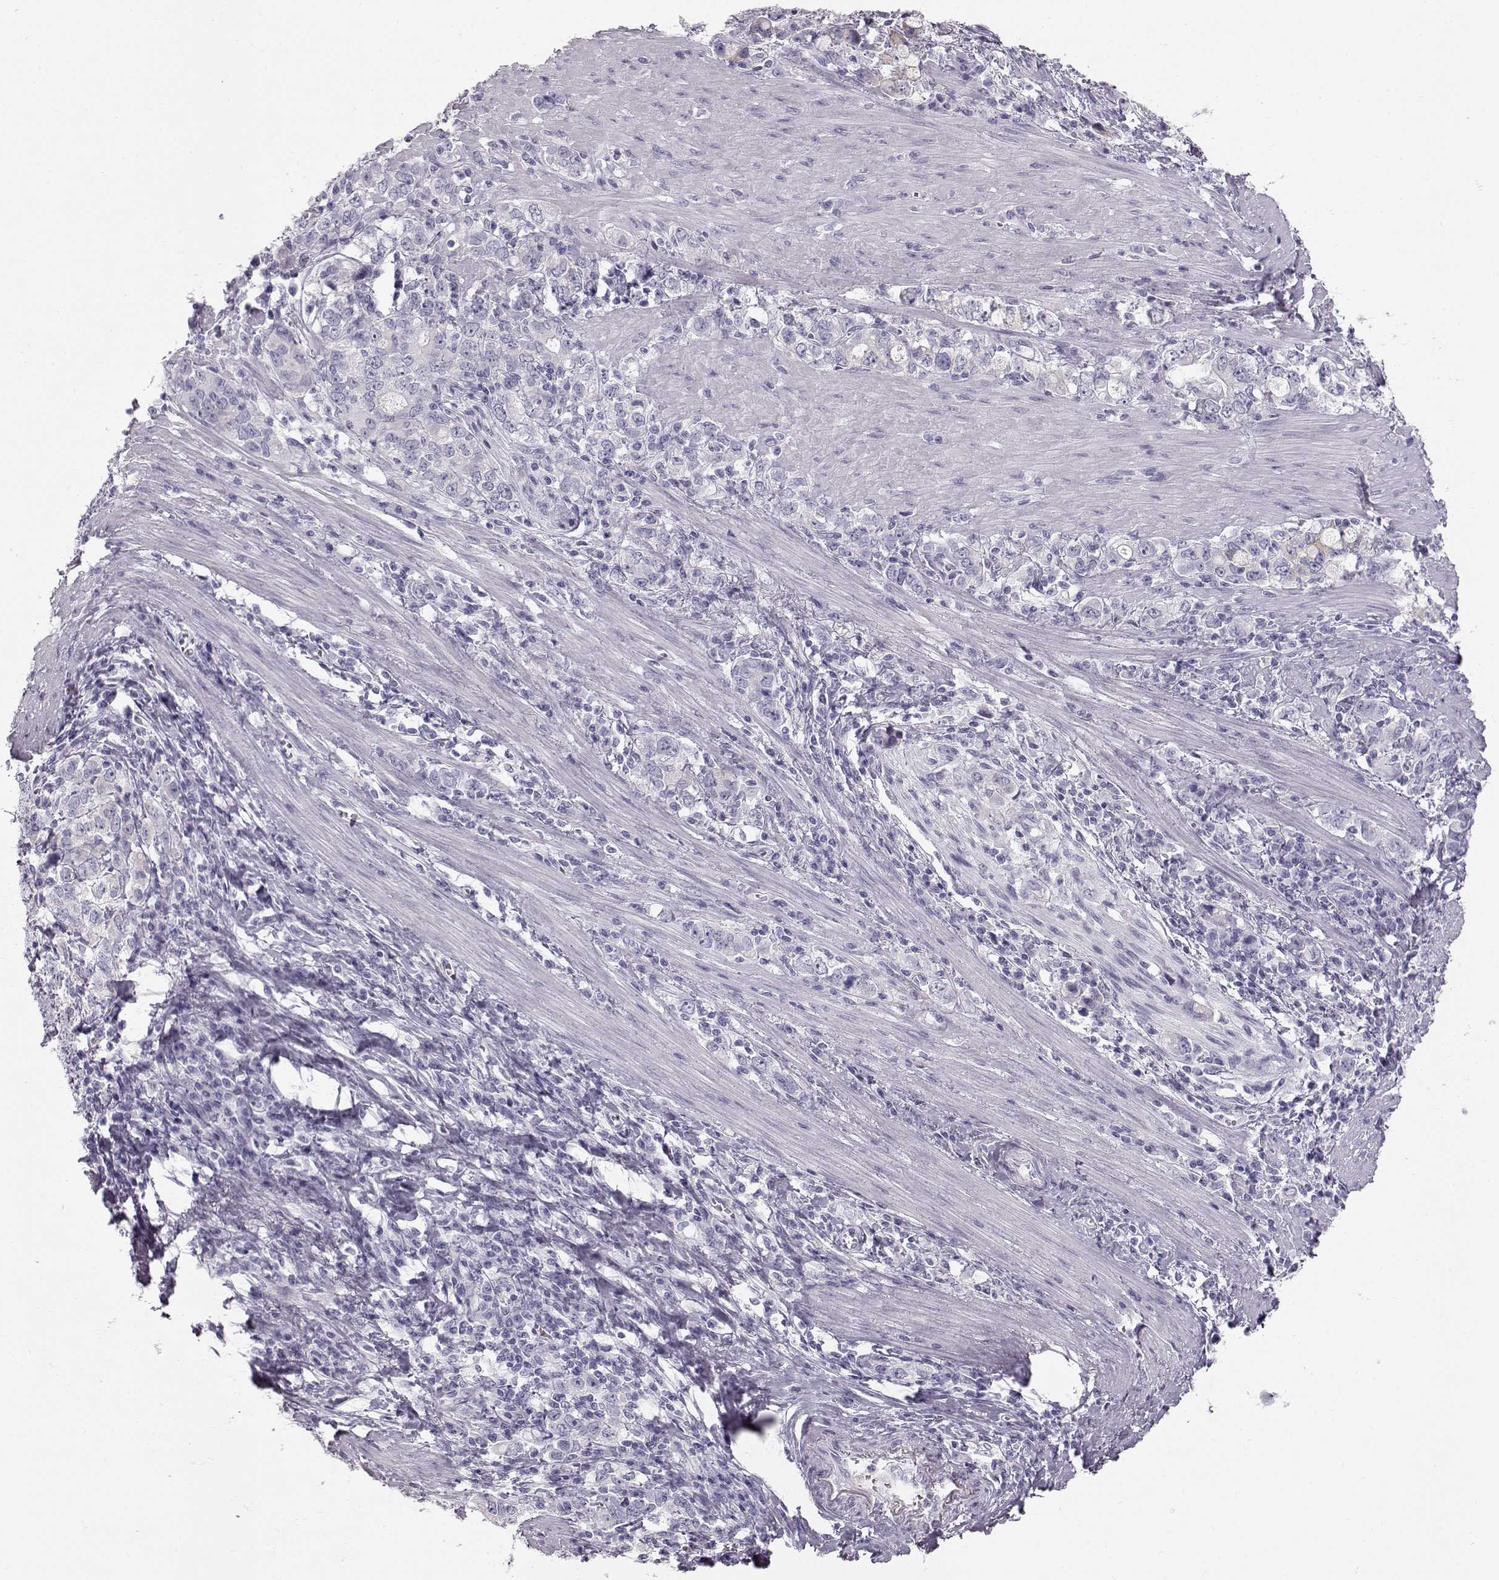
{"staining": {"intensity": "negative", "quantity": "none", "location": "none"}, "tissue": "stomach cancer", "cell_type": "Tumor cells", "image_type": "cancer", "snomed": [{"axis": "morphology", "description": "Adenocarcinoma, NOS"}, {"axis": "topography", "description": "Stomach, lower"}], "caption": "High magnification brightfield microscopy of stomach adenocarcinoma stained with DAB (3,3'-diaminobenzidine) (brown) and counterstained with hematoxylin (blue): tumor cells show no significant positivity. (DAB (3,3'-diaminobenzidine) immunohistochemistry (IHC) visualized using brightfield microscopy, high magnification).", "gene": "MIP", "patient": {"sex": "female", "age": 72}}